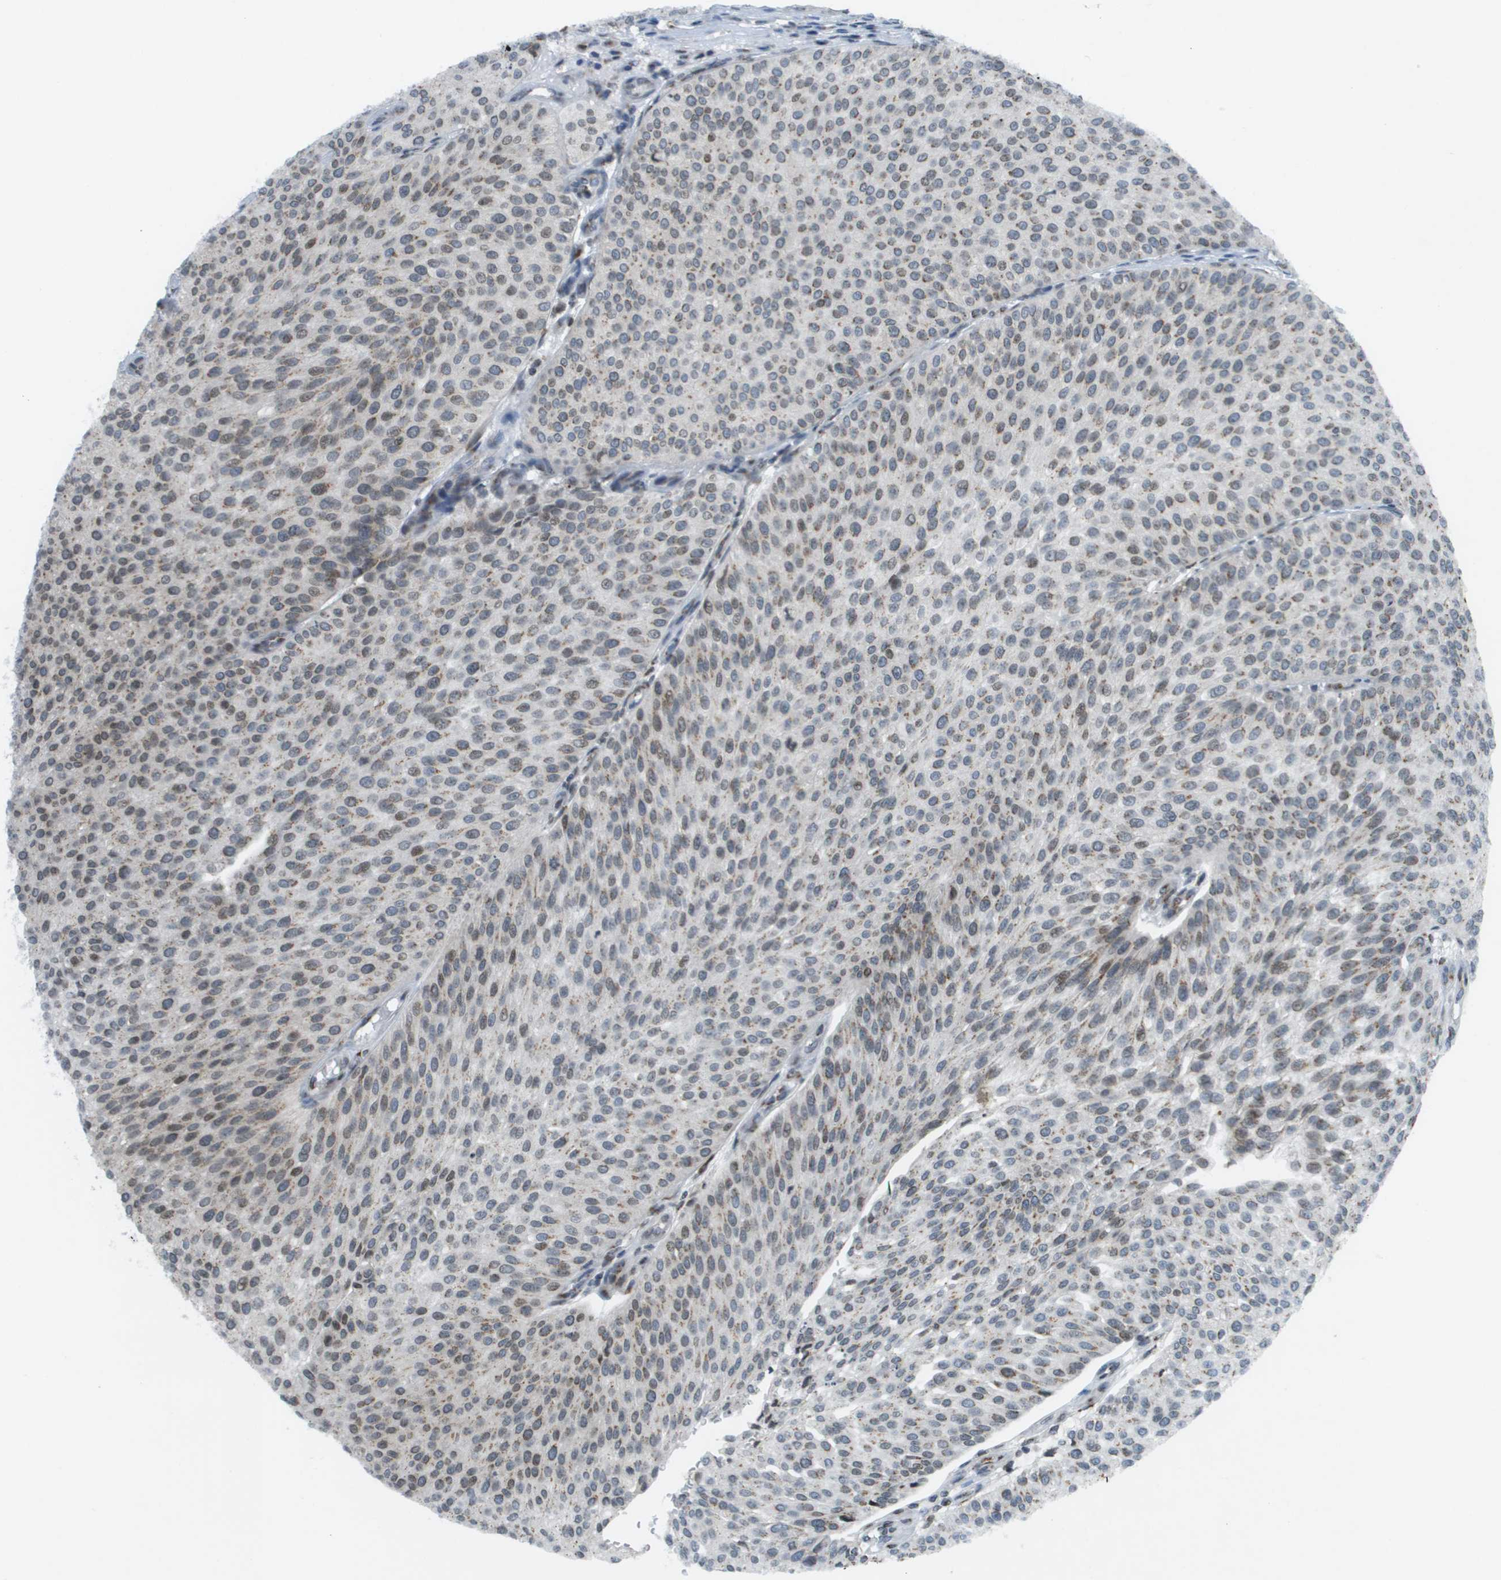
{"staining": {"intensity": "moderate", "quantity": "25%-75%", "location": "cytoplasmic/membranous,nuclear"}, "tissue": "urothelial cancer", "cell_type": "Tumor cells", "image_type": "cancer", "snomed": [{"axis": "morphology", "description": "Urothelial carcinoma, Low grade"}, {"axis": "topography", "description": "Smooth muscle"}, {"axis": "topography", "description": "Urinary bladder"}], "caption": "There is medium levels of moderate cytoplasmic/membranous and nuclear positivity in tumor cells of urothelial carcinoma (low-grade), as demonstrated by immunohistochemical staining (brown color).", "gene": "EVC", "patient": {"sex": "male", "age": 60}}